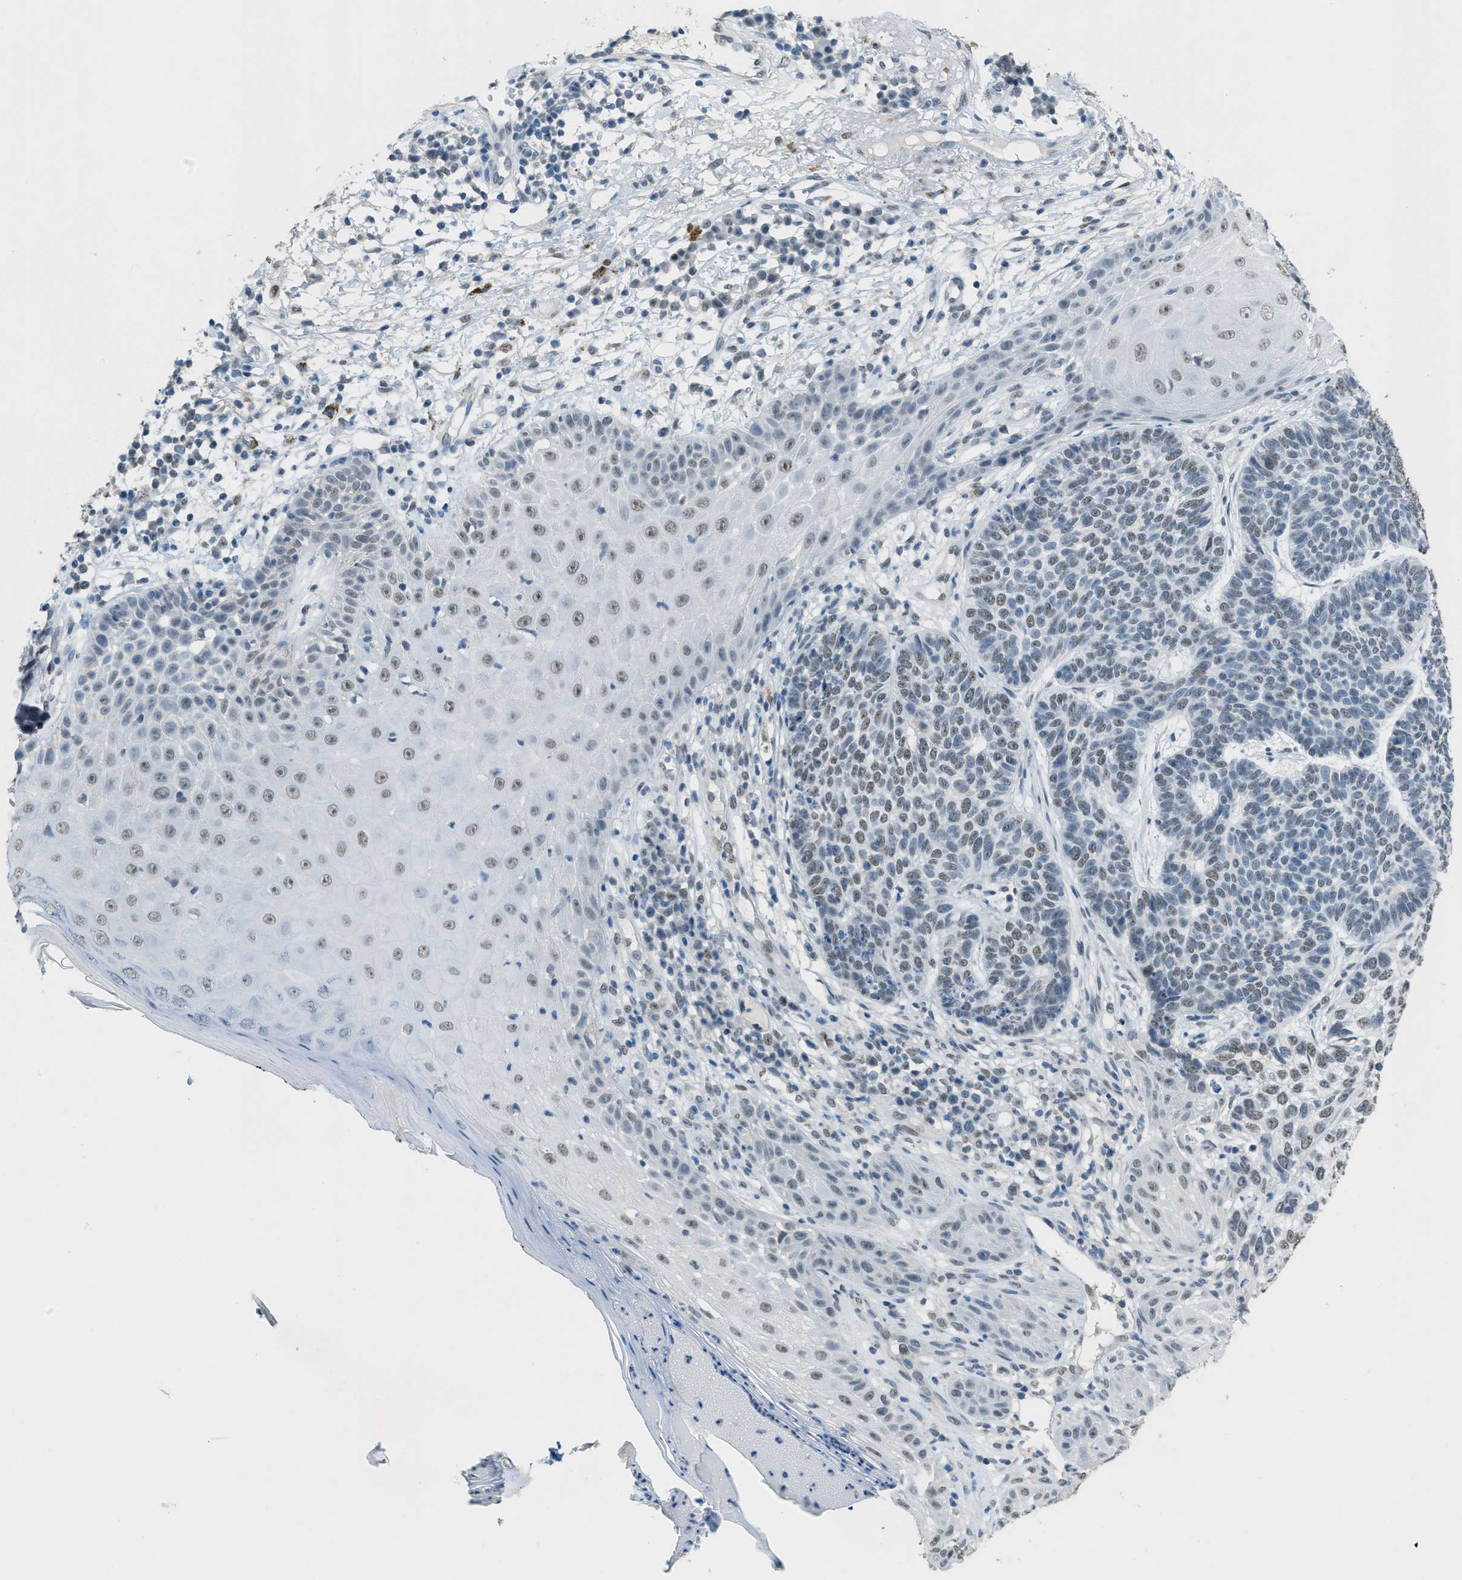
{"staining": {"intensity": "weak", "quantity": "25%-75%", "location": "nuclear"}, "tissue": "skin cancer", "cell_type": "Tumor cells", "image_type": "cancer", "snomed": [{"axis": "morphology", "description": "Normal tissue, NOS"}, {"axis": "morphology", "description": "Basal cell carcinoma"}, {"axis": "topography", "description": "Skin"}], "caption": "This photomicrograph demonstrates immunohistochemistry (IHC) staining of human basal cell carcinoma (skin), with low weak nuclear staining in about 25%-75% of tumor cells.", "gene": "TTC13", "patient": {"sex": "male", "age": 79}}